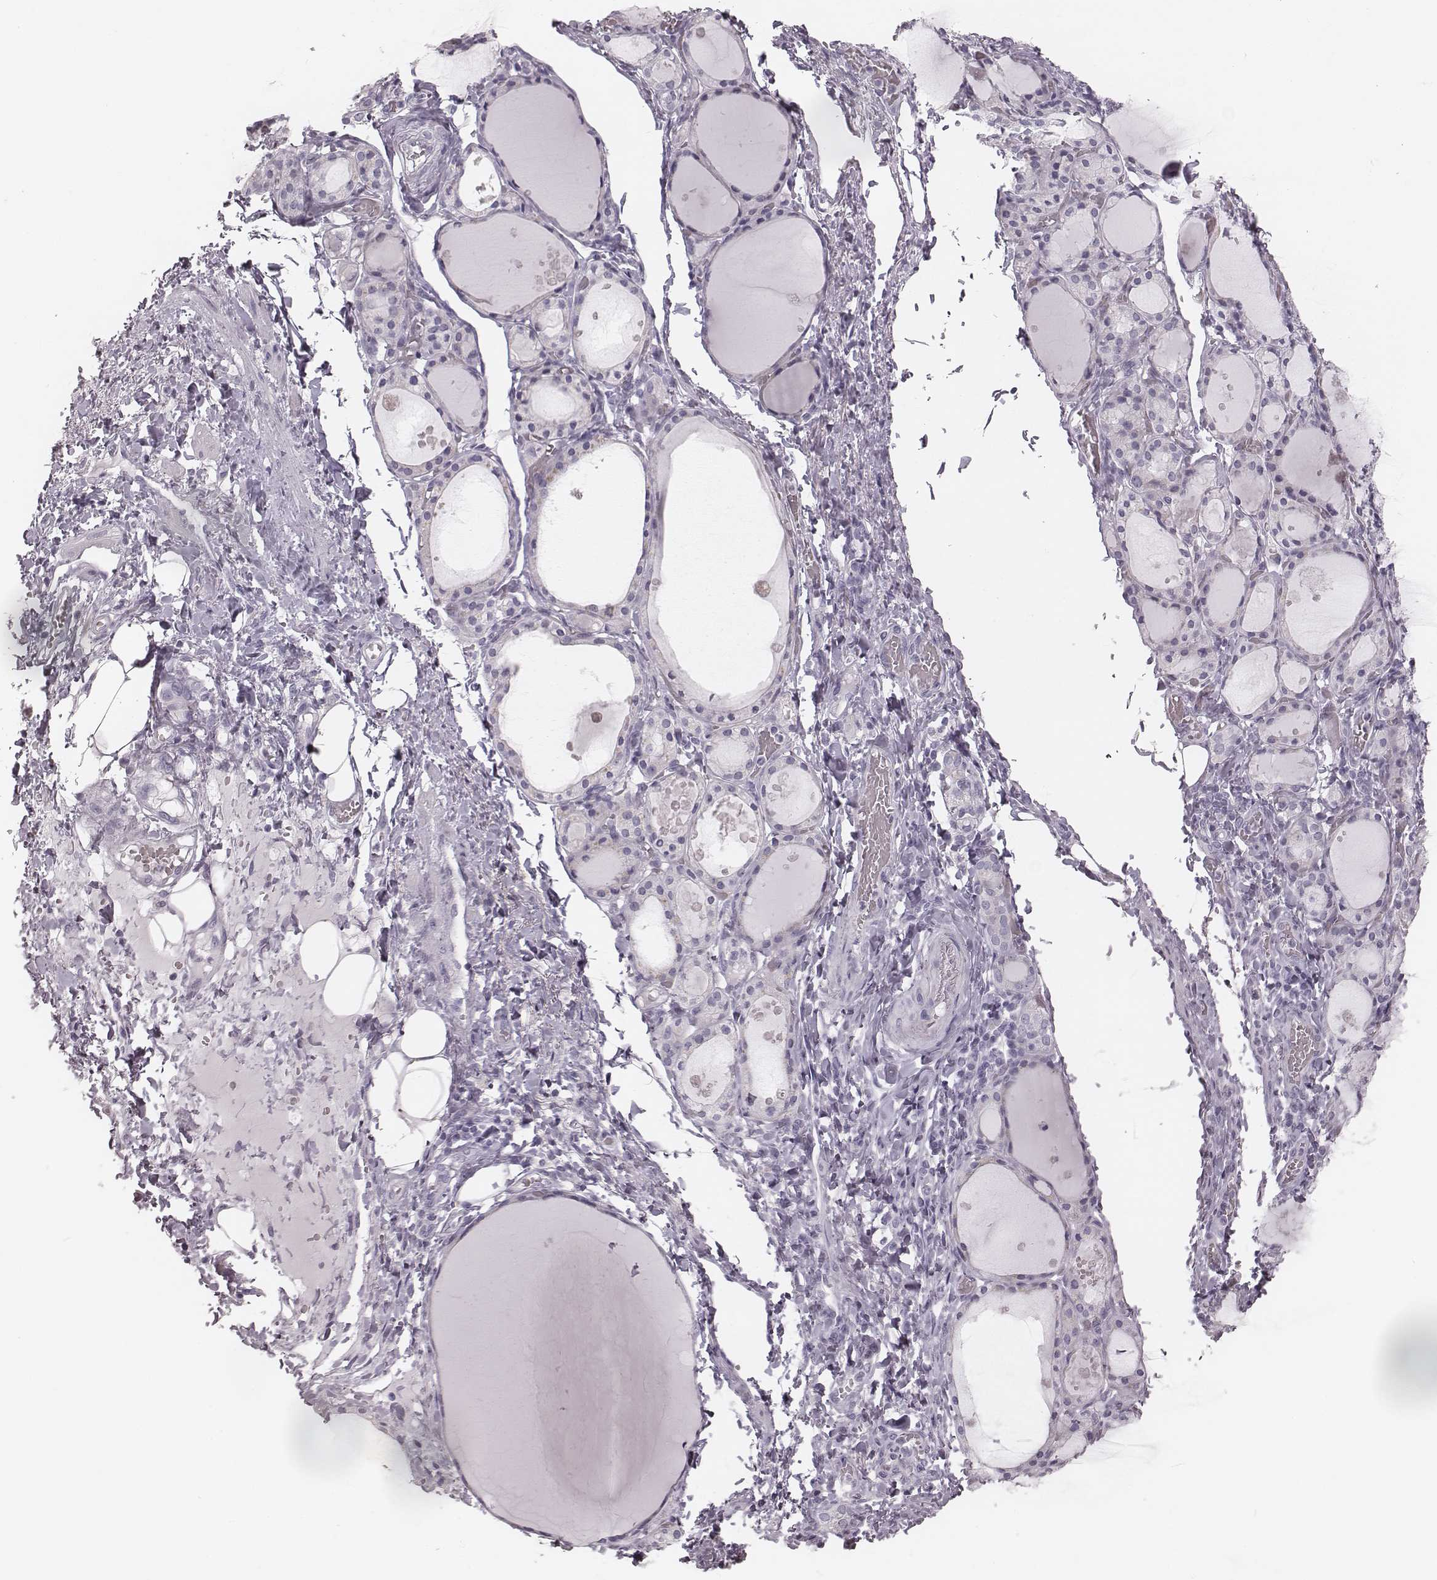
{"staining": {"intensity": "negative", "quantity": "none", "location": "none"}, "tissue": "thyroid gland", "cell_type": "Glandular cells", "image_type": "normal", "snomed": [{"axis": "morphology", "description": "Normal tissue, NOS"}, {"axis": "topography", "description": "Thyroid gland"}], "caption": "Immunohistochemistry photomicrograph of unremarkable thyroid gland stained for a protein (brown), which exhibits no staining in glandular cells.", "gene": "SPA17", "patient": {"sex": "male", "age": 68}}